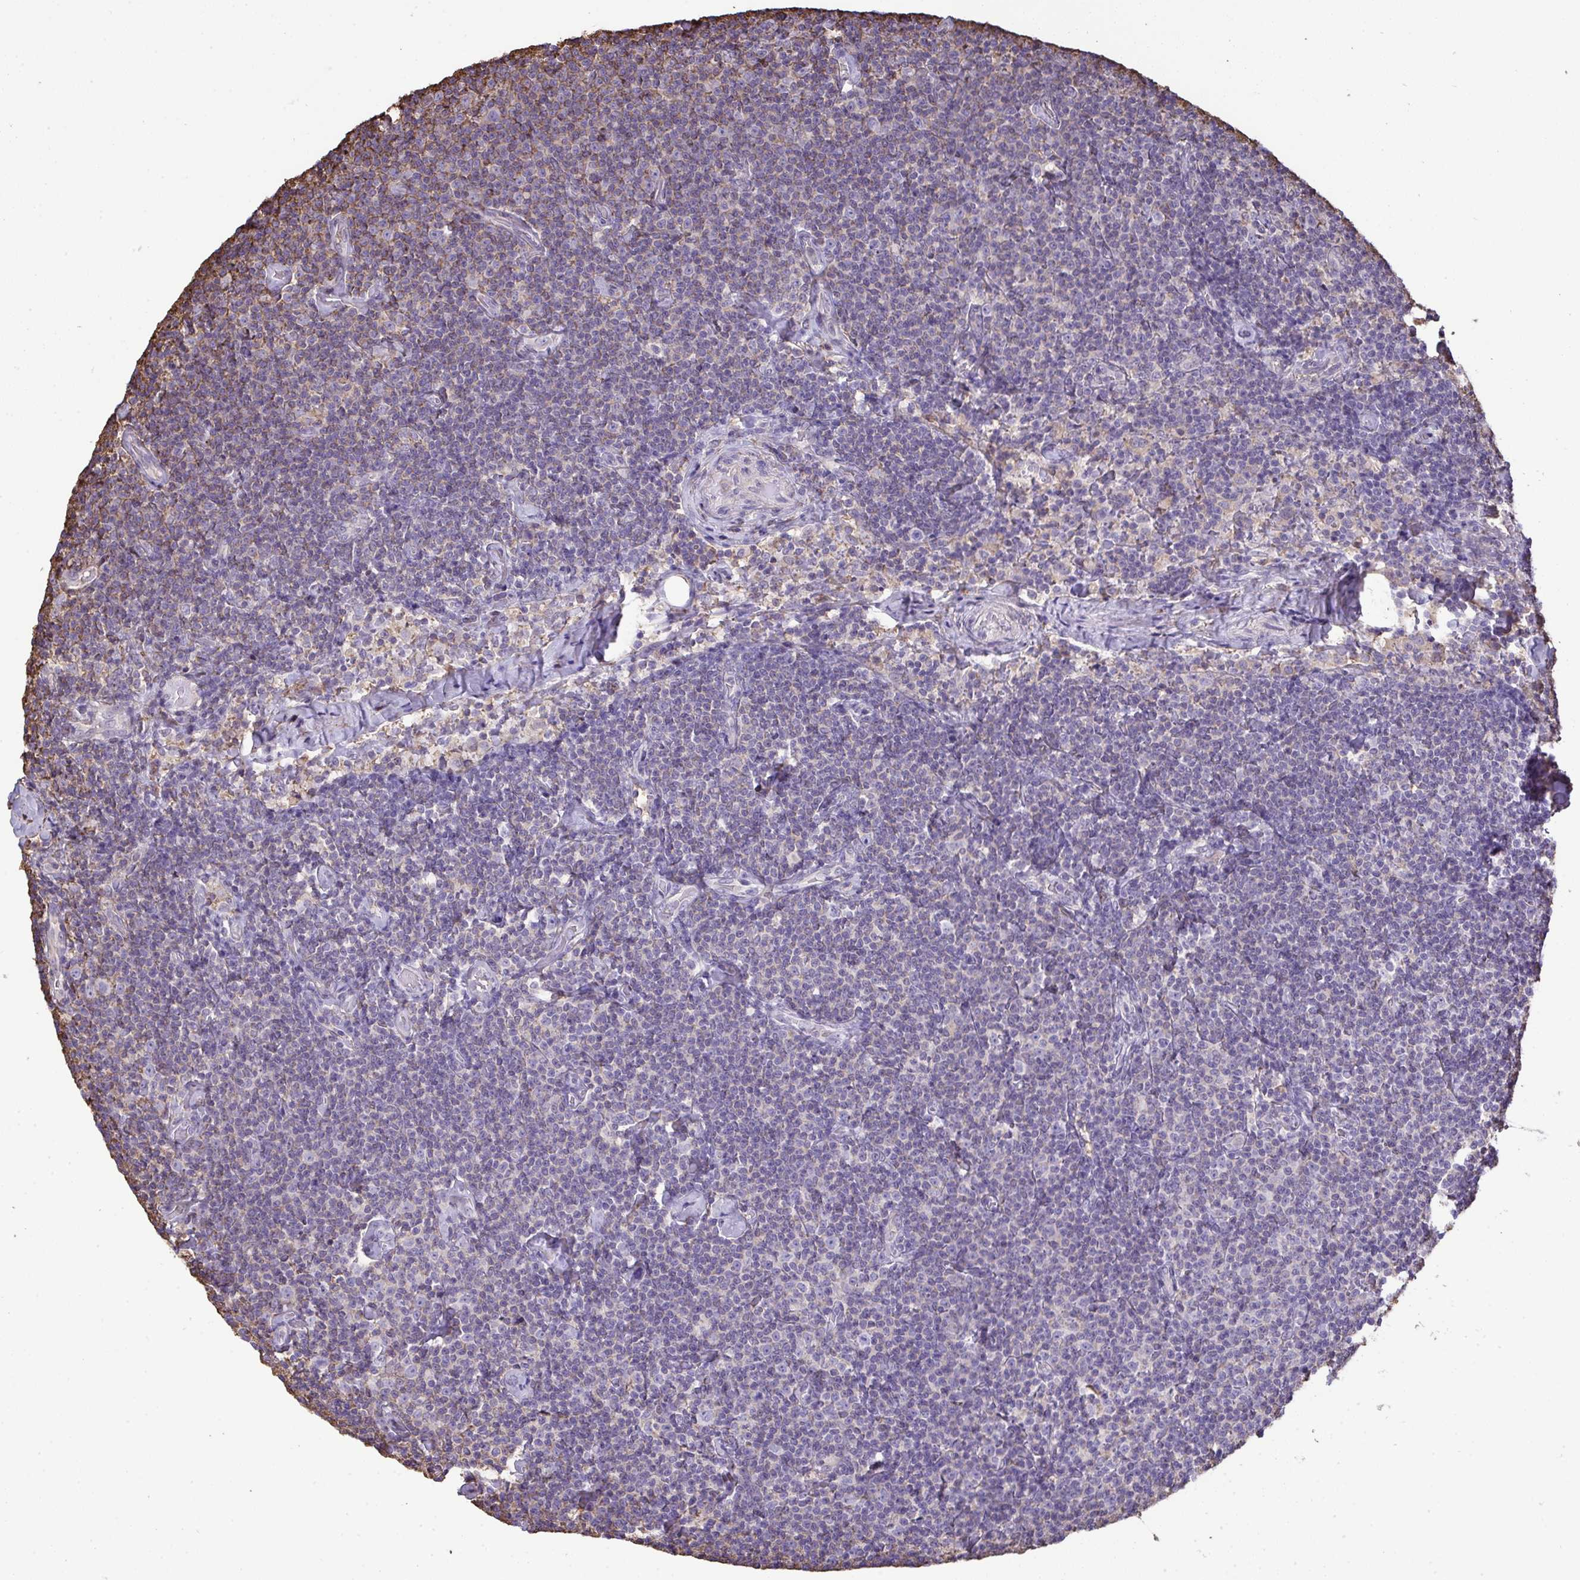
{"staining": {"intensity": "negative", "quantity": "none", "location": "none"}, "tissue": "lymphoma", "cell_type": "Tumor cells", "image_type": "cancer", "snomed": [{"axis": "morphology", "description": "Malignant lymphoma, non-Hodgkin's type, Low grade"}, {"axis": "topography", "description": "Lymph node"}], "caption": "Low-grade malignant lymphoma, non-Hodgkin's type was stained to show a protein in brown. There is no significant positivity in tumor cells.", "gene": "ANXA5", "patient": {"sex": "male", "age": 81}}